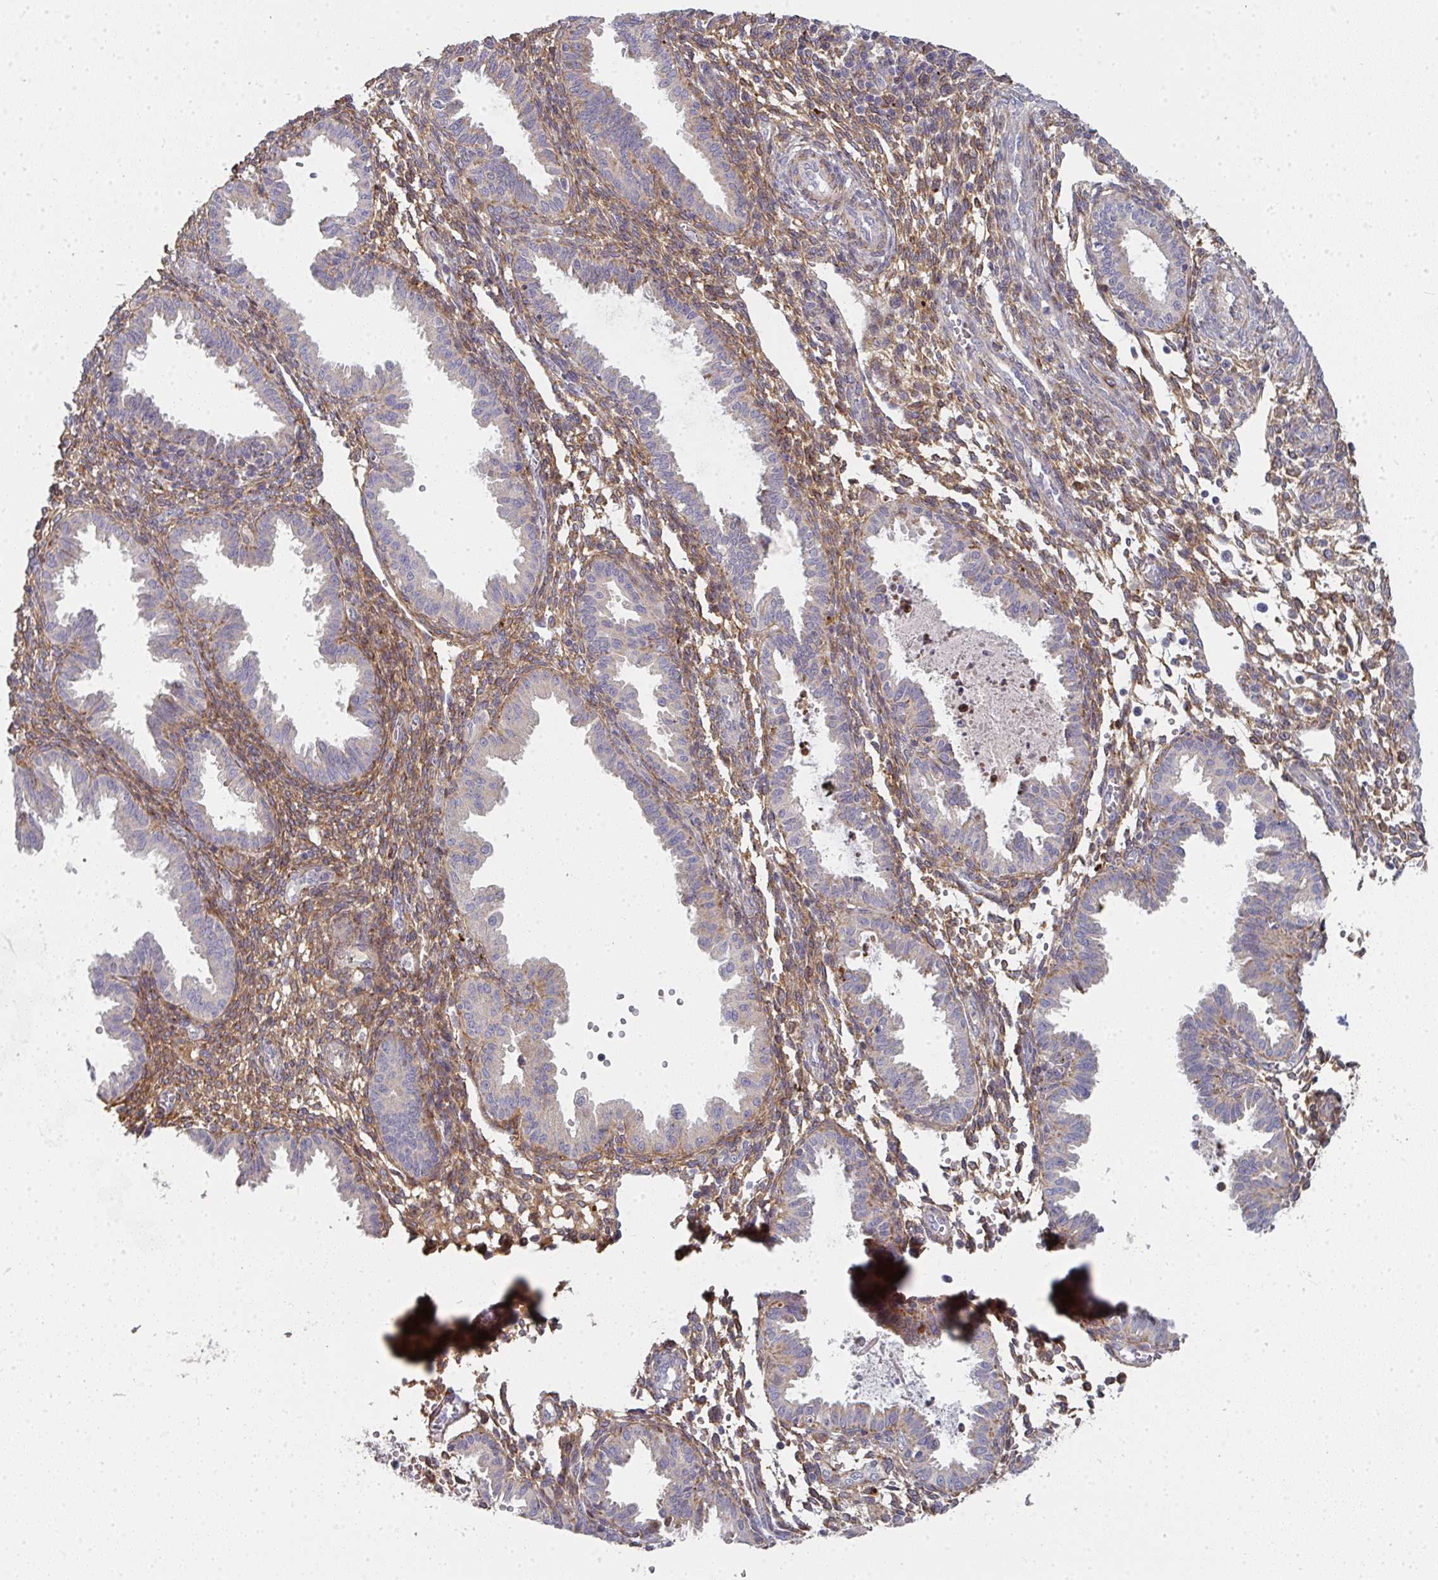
{"staining": {"intensity": "moderate", "quantity": ">75%", "location": "cytoplasmic/membranous"}, "tissue": "endometrium", "cell_type": "Cells in endometrial stroma", "image_type": "normal", "snomed": [{"axis": "morphology", "description": "Normal tissue, NOS"}, {"axis": "topography", "description": "Endometrium"}], "caption": "High-power microscopy captured an immunohistochemistry histopathology image of normal endometrium, revealing moderate cytoplasmic/membranous staining in about >75% of cells in endometrial stroma. The protein is stained brown, and the nuclei are stained in blue (DAB (3,3'-diaminobenzidine) IHC with brightfield microscopy, high magnification).", "gene": "RHEBL1", "patient": {"sex": "female", "age": 33}}